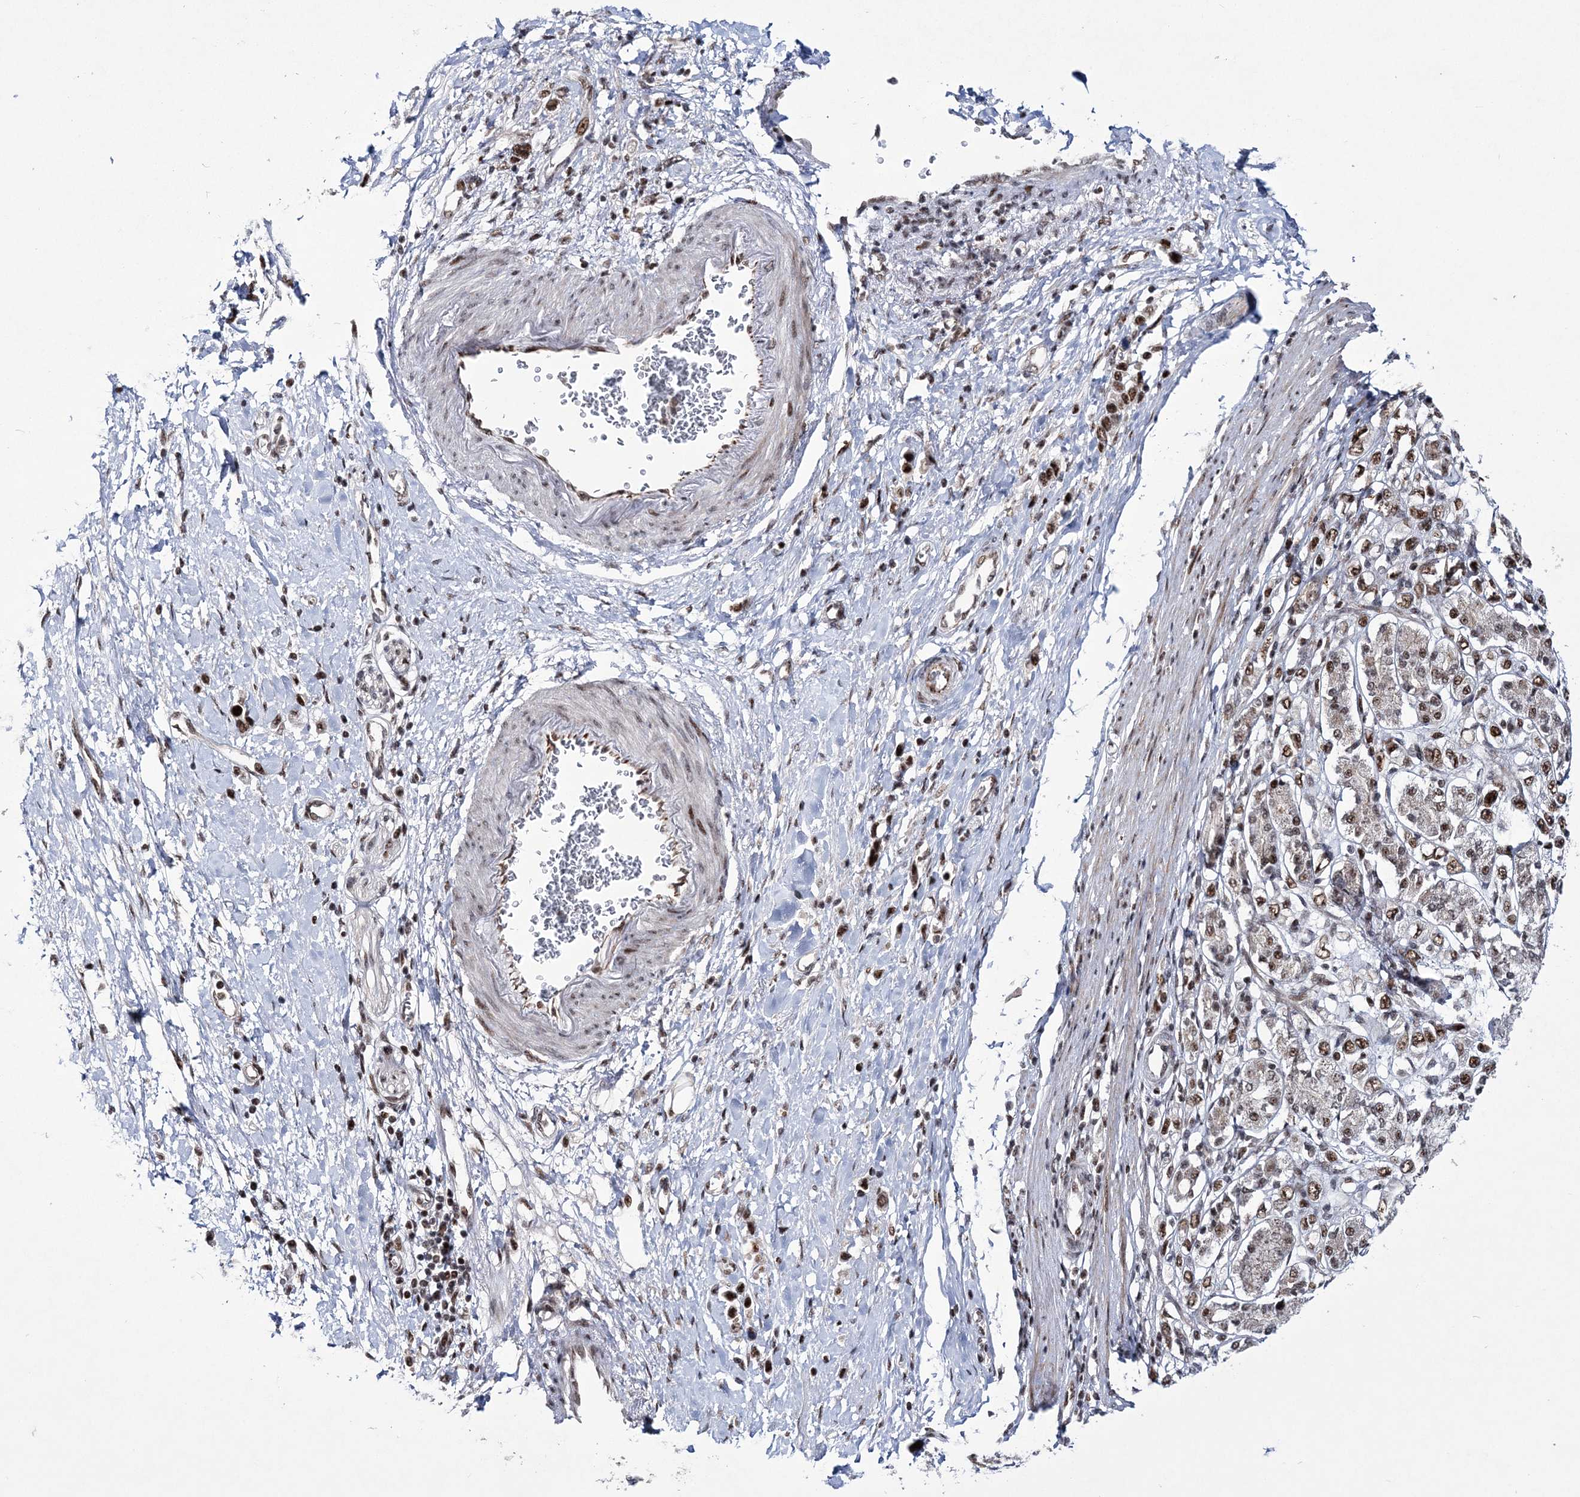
{"staining": {"intensity": "moderate", "quantity": "25%-75%", "location": "nuclear"}, "tissue": "stomach cancer", "cell_type": "Tumor cells", "image_type": "cancer", "snomed": [{"axis": "morphology", "description": "Adenocarcinoma, NOS"}, {"axis": "topography", "description": "Stomach"}], "caption": "Protein staining of adenocarcinoma (stomach) tissue displays moderate nuclear staining in about 25%-75% of tumor cells. (DAB (3,3'-diaminobenzidine) = brown stain, brightfield microscopy at high magnification).", "gene": "TATDN2", "patient": {"sex": "female", "age": 65}}